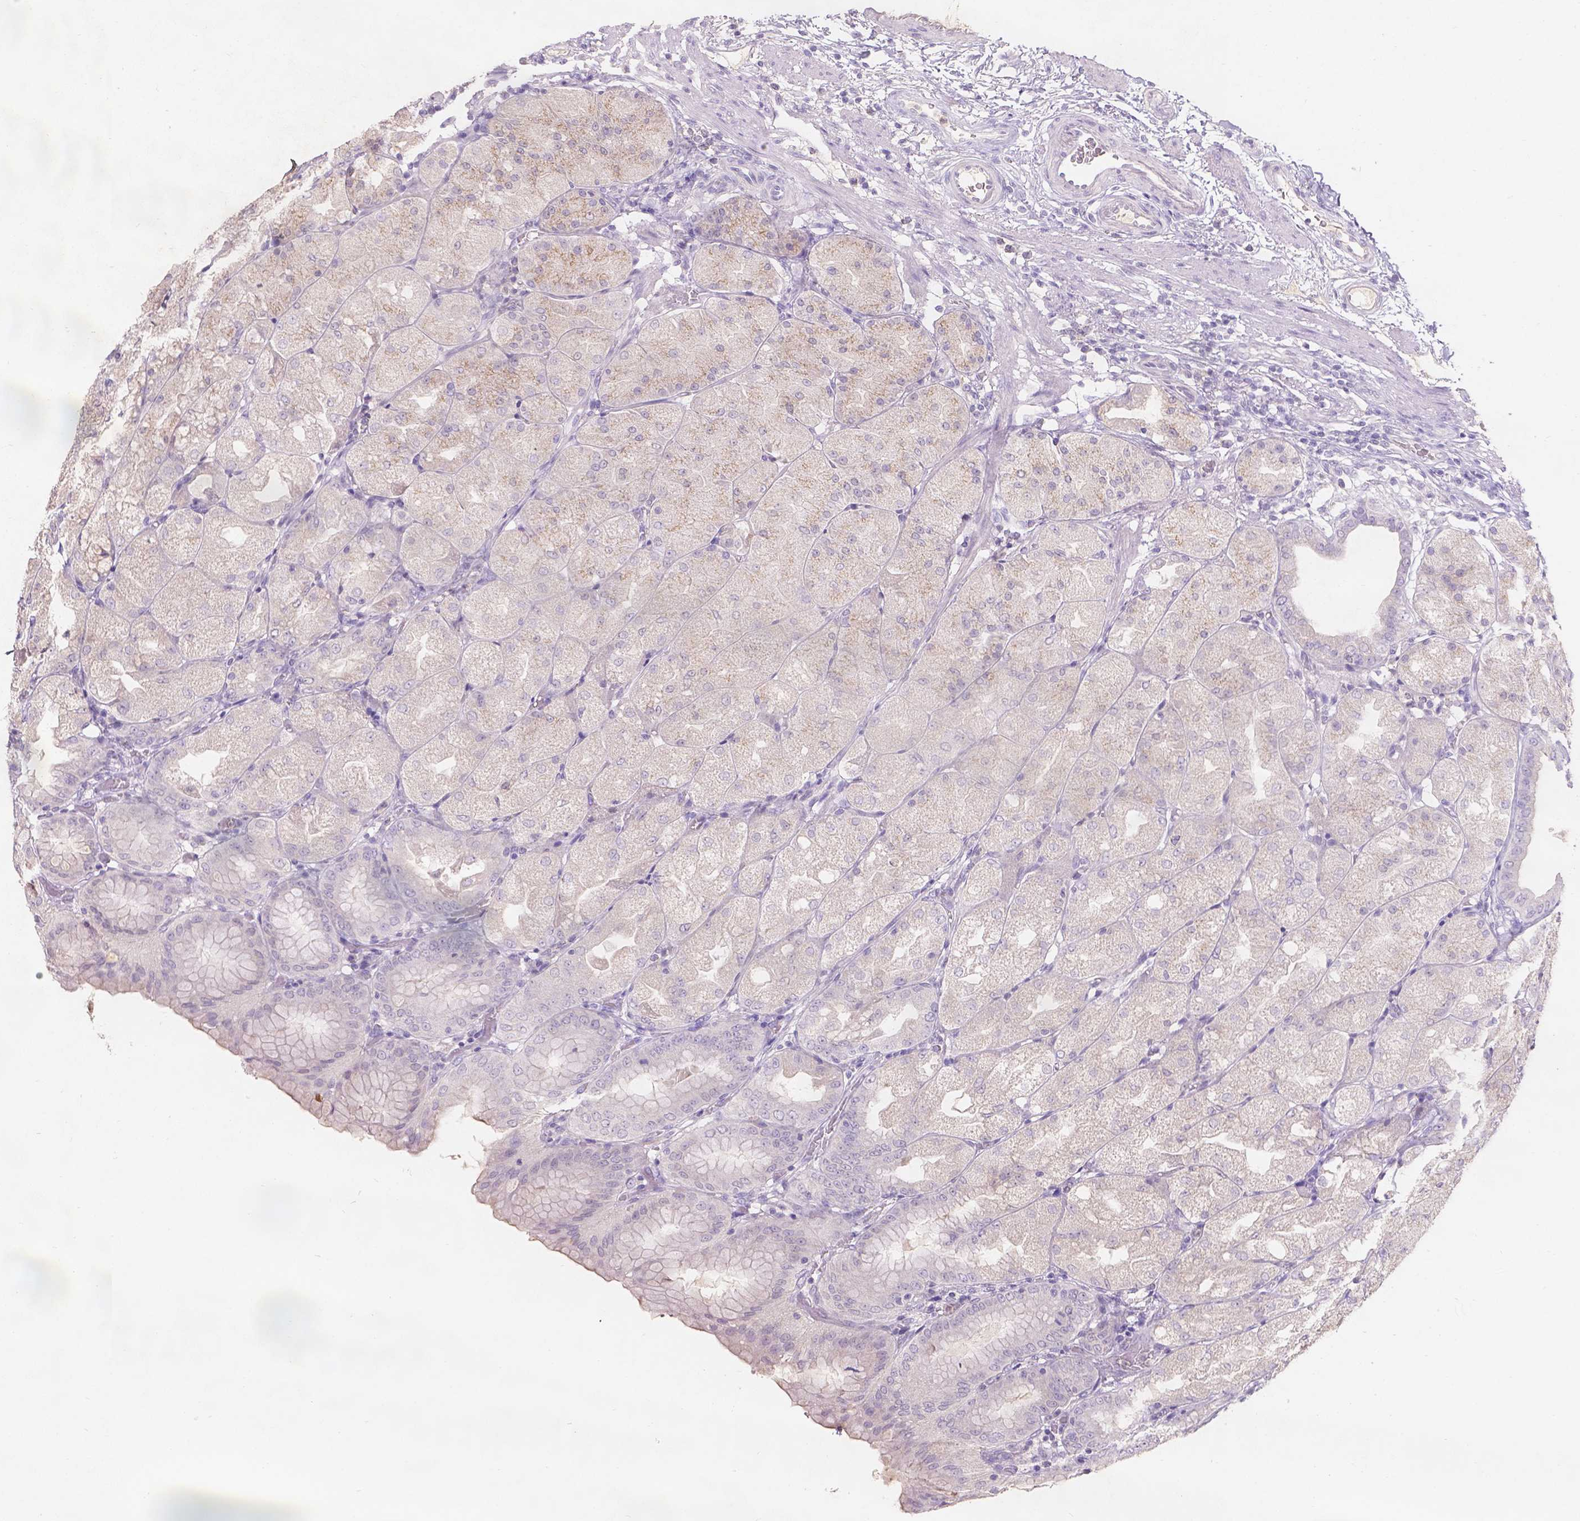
{"staining": {"intensity": "negative", "quantity": "none", "location": "none"}, "tissue": "stomach", "cell_type": "Glandular cells", "image_type": "normal", "snomed": [{"axis": "morphology", "description": "Normal tissue, NOS"}, {"axis": "topography", "description": "Stomach, upper"}, {"axis": "topography", "description": "Stomach"}, {"axis": "topography", "description": "Stomach, lower"}], "caption": "This micrograph is of normal stomach stained with immunohistochemistry (IHC) to label a protein in brown with the nuclei are counter-stained blue. There is no staining in glandular cells. Nuclei are stained in blue.", "gene": "DCAF4L1", "patient": {"sex": "male", "age": 62}}